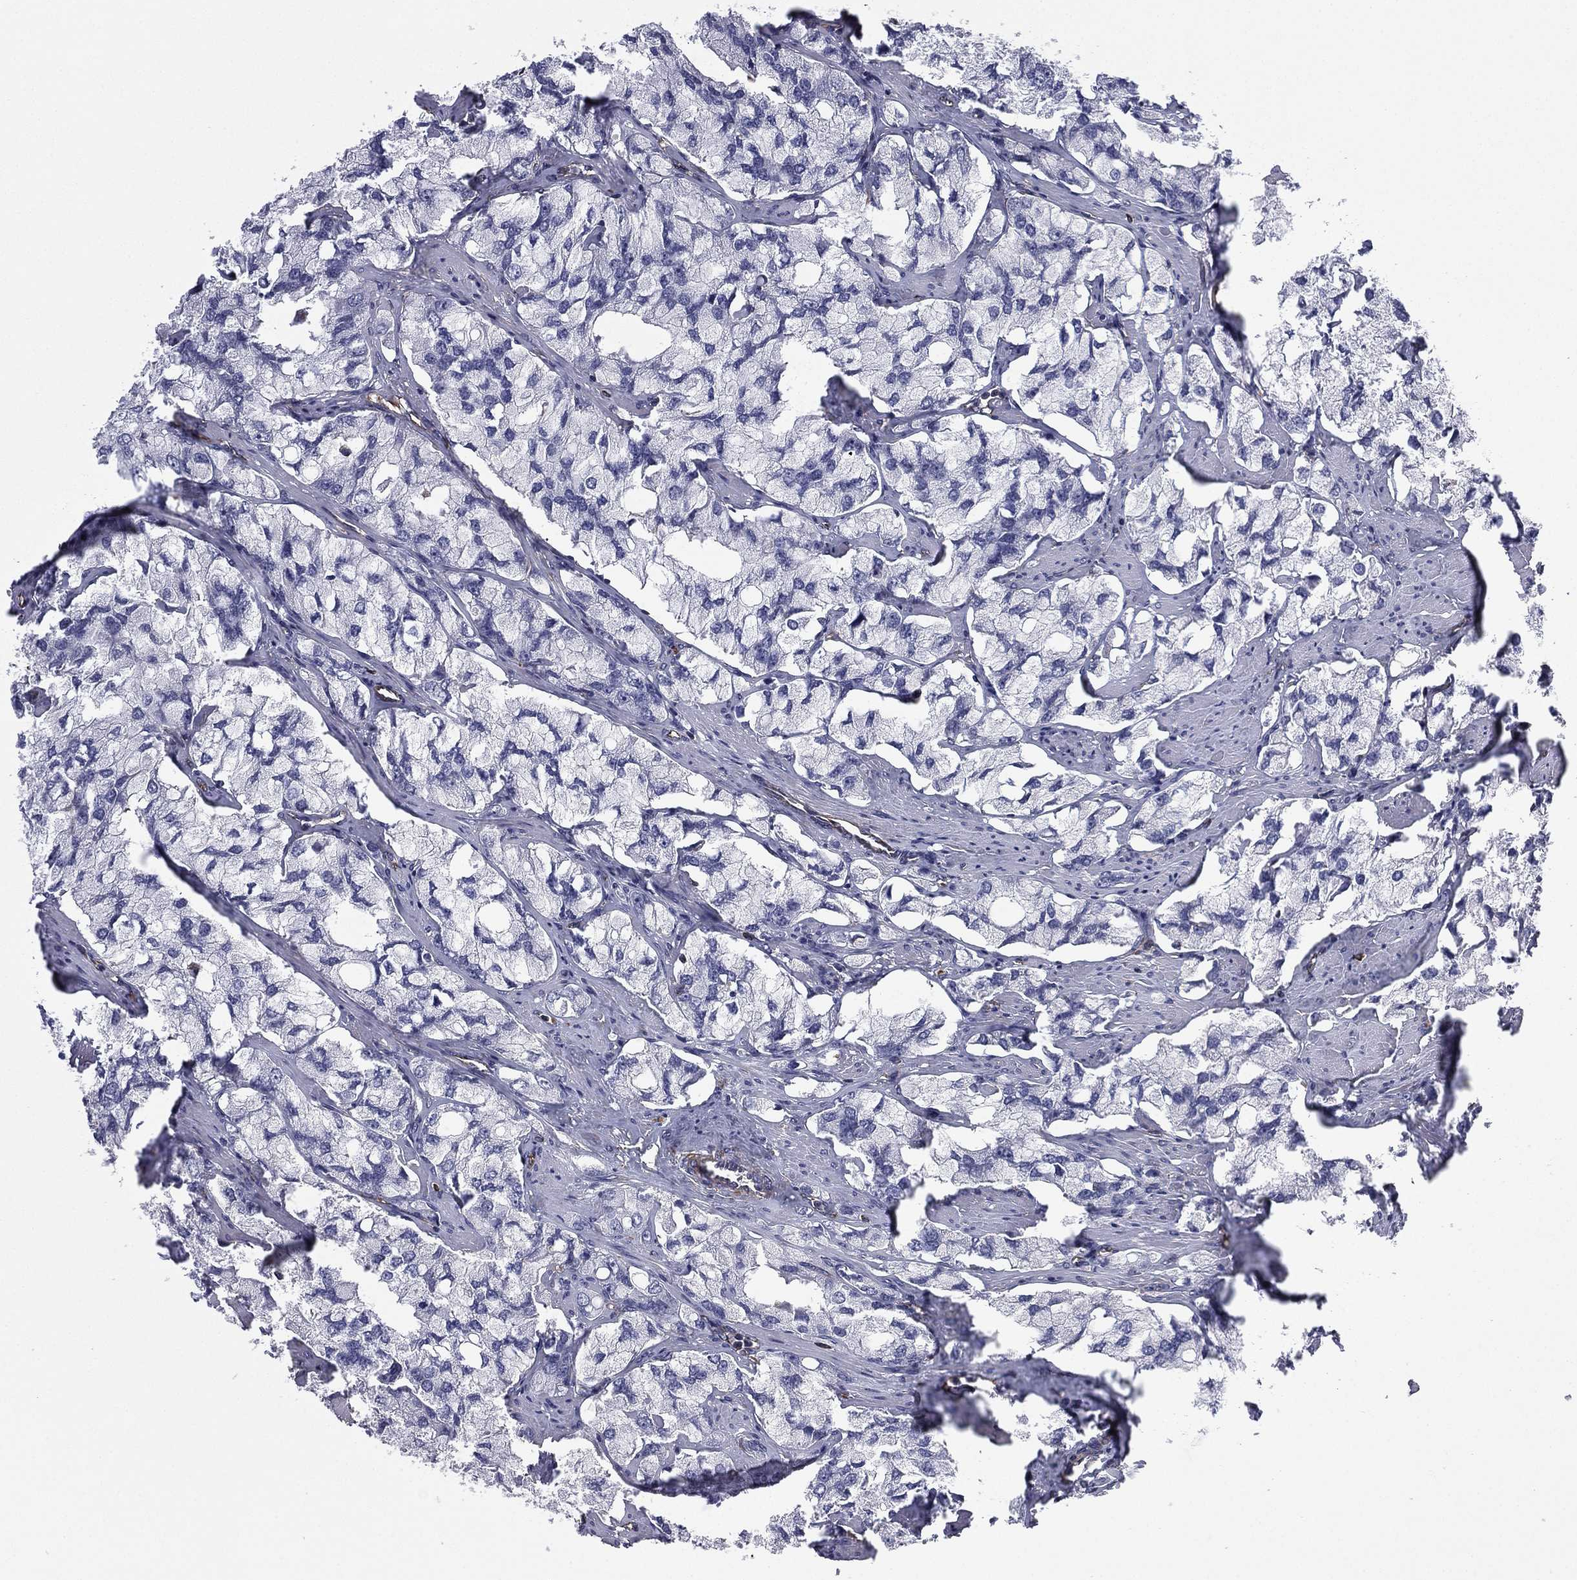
{"staining": {"intensity": "negative", "quantity": "none", "location": "none"}, "tissue": "prostate cancer", "cell_type": "Tumor cells", "image_type": "cancer", "snomed": [{"axis": "morphology", "description": "Adenocarcinoma, NOS"}, {"axis": "topography", "description": "Prostate and seminal vesicle, NOS"}, {"axis": "topography", "description": "Prostate"}], "caption": "Prostate cancer (adenocarcinoma) was stained to show a protein in brown. There is no significant staining in tumor cells. (Brightfield microscopy of DAB immunohistochemistry at high magnification).", "gene": "SCUBE1", "patient": {"sex": "male", "age": 64}}